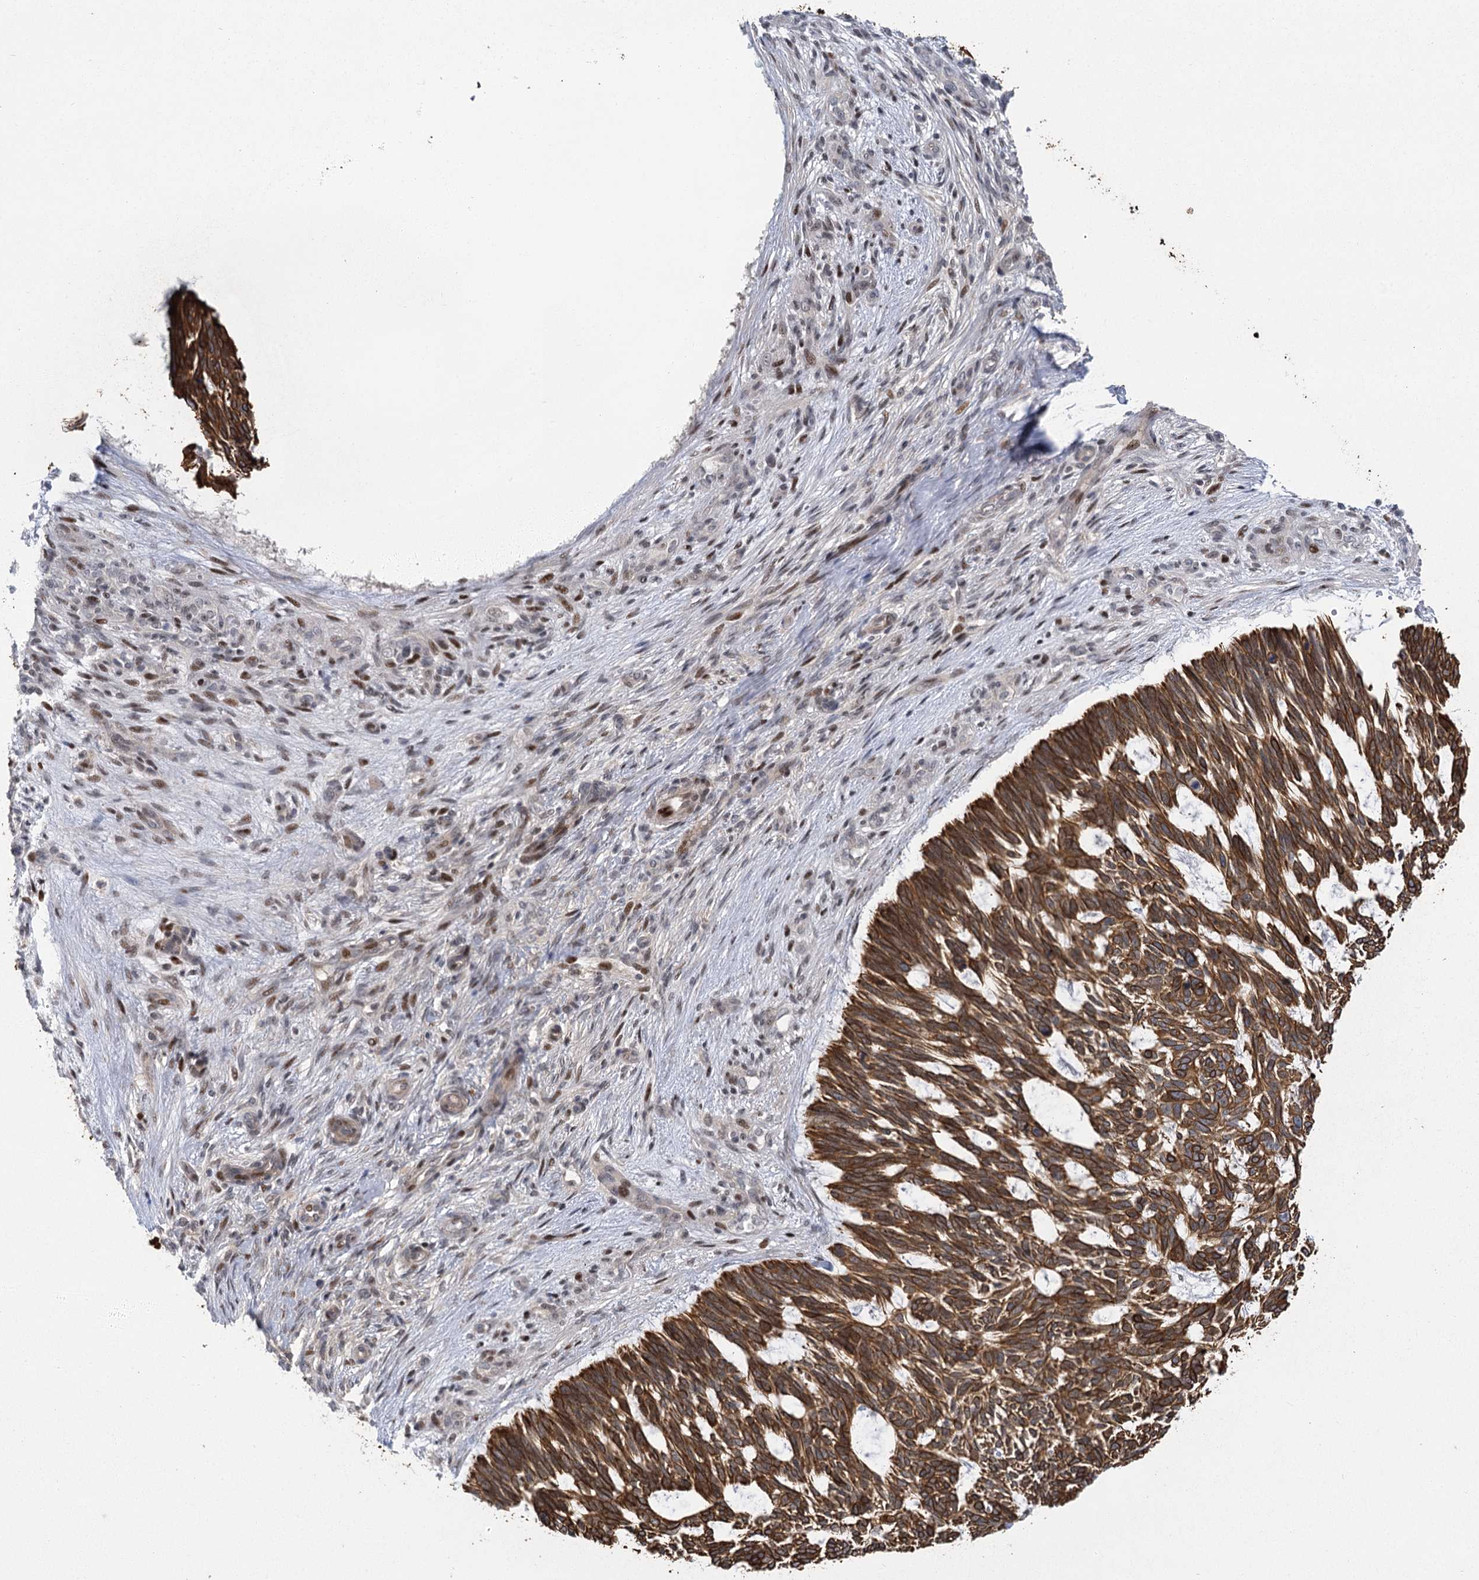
{"staining": {"intensity": "strong", "quantity": ">75%", "location": "cytoplasmic/membranous"}, "tissue": "skin cancer", "cell_type": "Tumor cells", "image_type": "cancer", "snomed": [{"axis": "morphology", "description": "Basal cell carcinoma"}, {"axis": "topography", "description": "Skin"}], "caption": "This micrograph displays skin cancer (basal cell carcinoma) stained with immunohistochemistry to label a protein in brown. The cytoplasmic/membranous of tumor cells show strong positivity for the protein. Nuclei are counter-stained blue.", "gene": "IL11RA", "patient": {"sex": "male", "age": 88}}